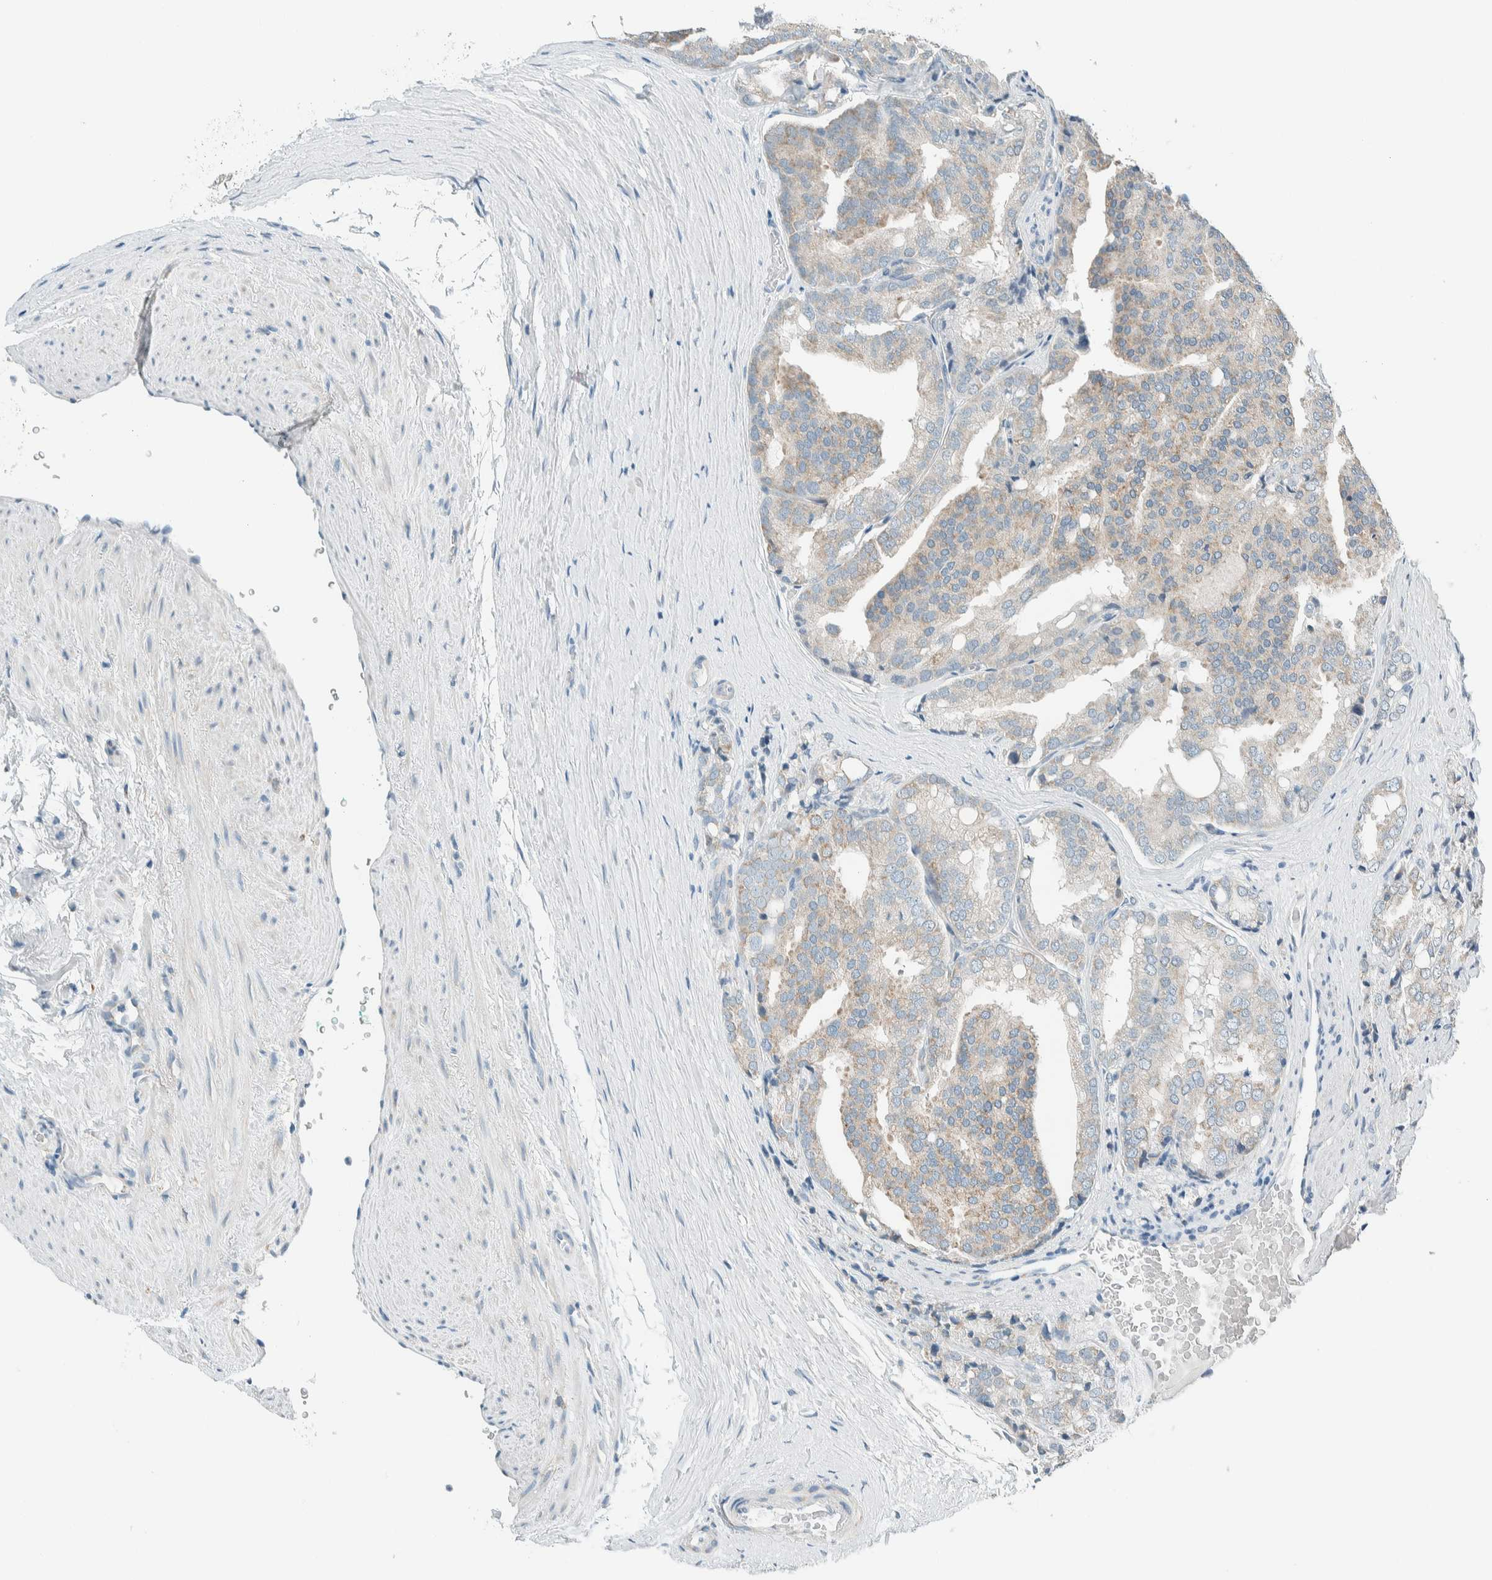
{"staining": {"intensity": "weak", "quantity": "25%-75%", "location": "cytoplasmic/membranous"}, "tissue": "prostate cancer", "cell_type": "Tumor cells", "image_type": "cancer", "snomed": [{"axis": "morphology", "description": "Adenocarcinoma, High grade"}, {"axis": "topography", "description": "Prostate"}], "caption": "Prostate cancer tissue demonstrates weak cytoplasmic/membranous staining in about 25%-75% of tumor cells", "gene": "ALDH7A1", "patient": {"sex": "male", "age": 50}}